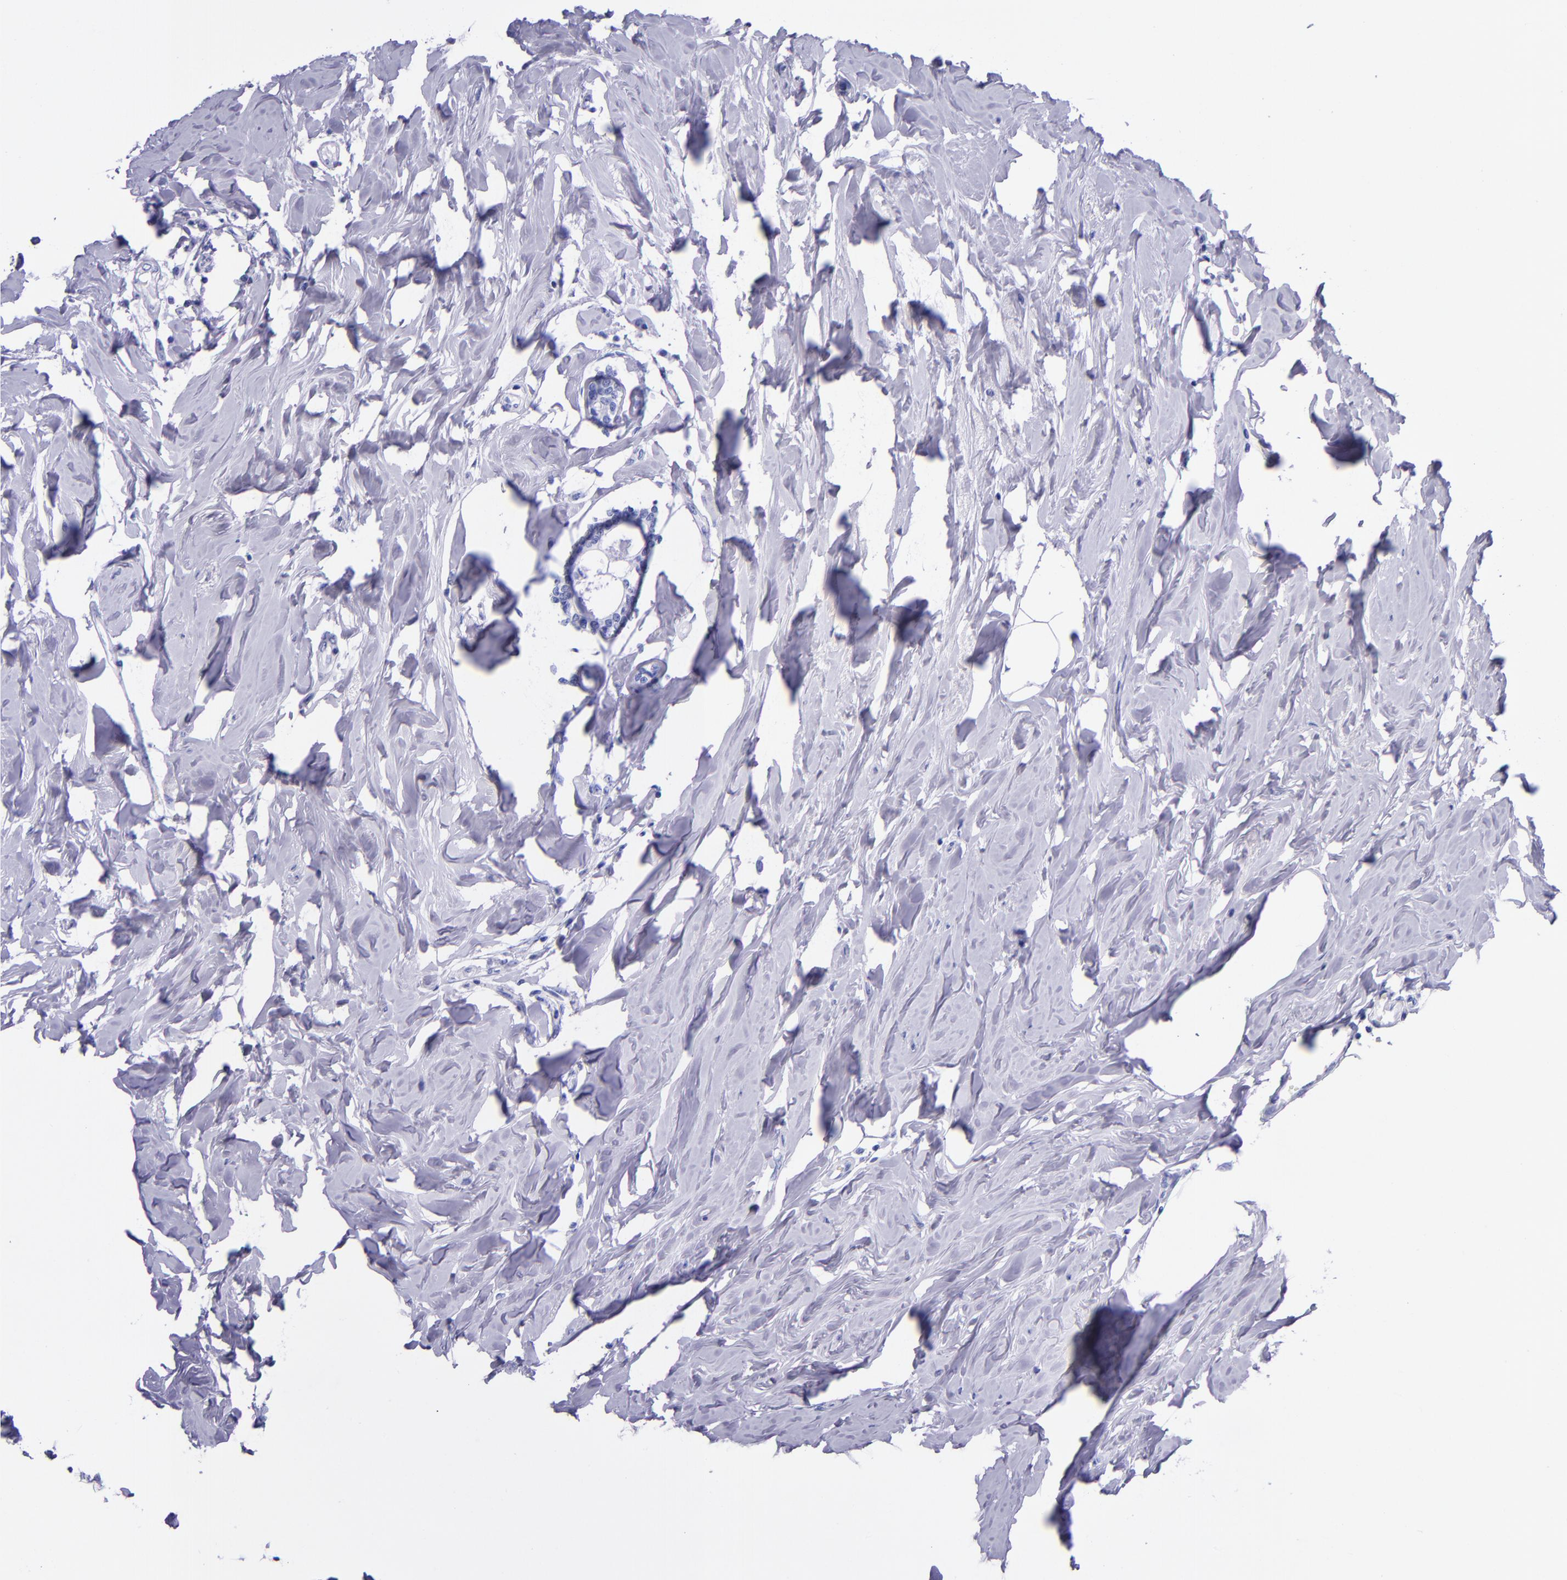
{"staining": {"intensity": "negative", "quantity": "none", "location": "none"}, "tissue": "breast cancer", "cell_type": "Tumor cells", "image_type": "cancer", "snomed": [{"axis": "morphology", "description": "Lobular carcinoma"}, {"axis": "topography", "description": "Breast"}], "caption": "Tumor cells are negative for brown protein staining in breast cancer.", "gene": "MBP", "patient": {"sex": "female", "age": 51}}